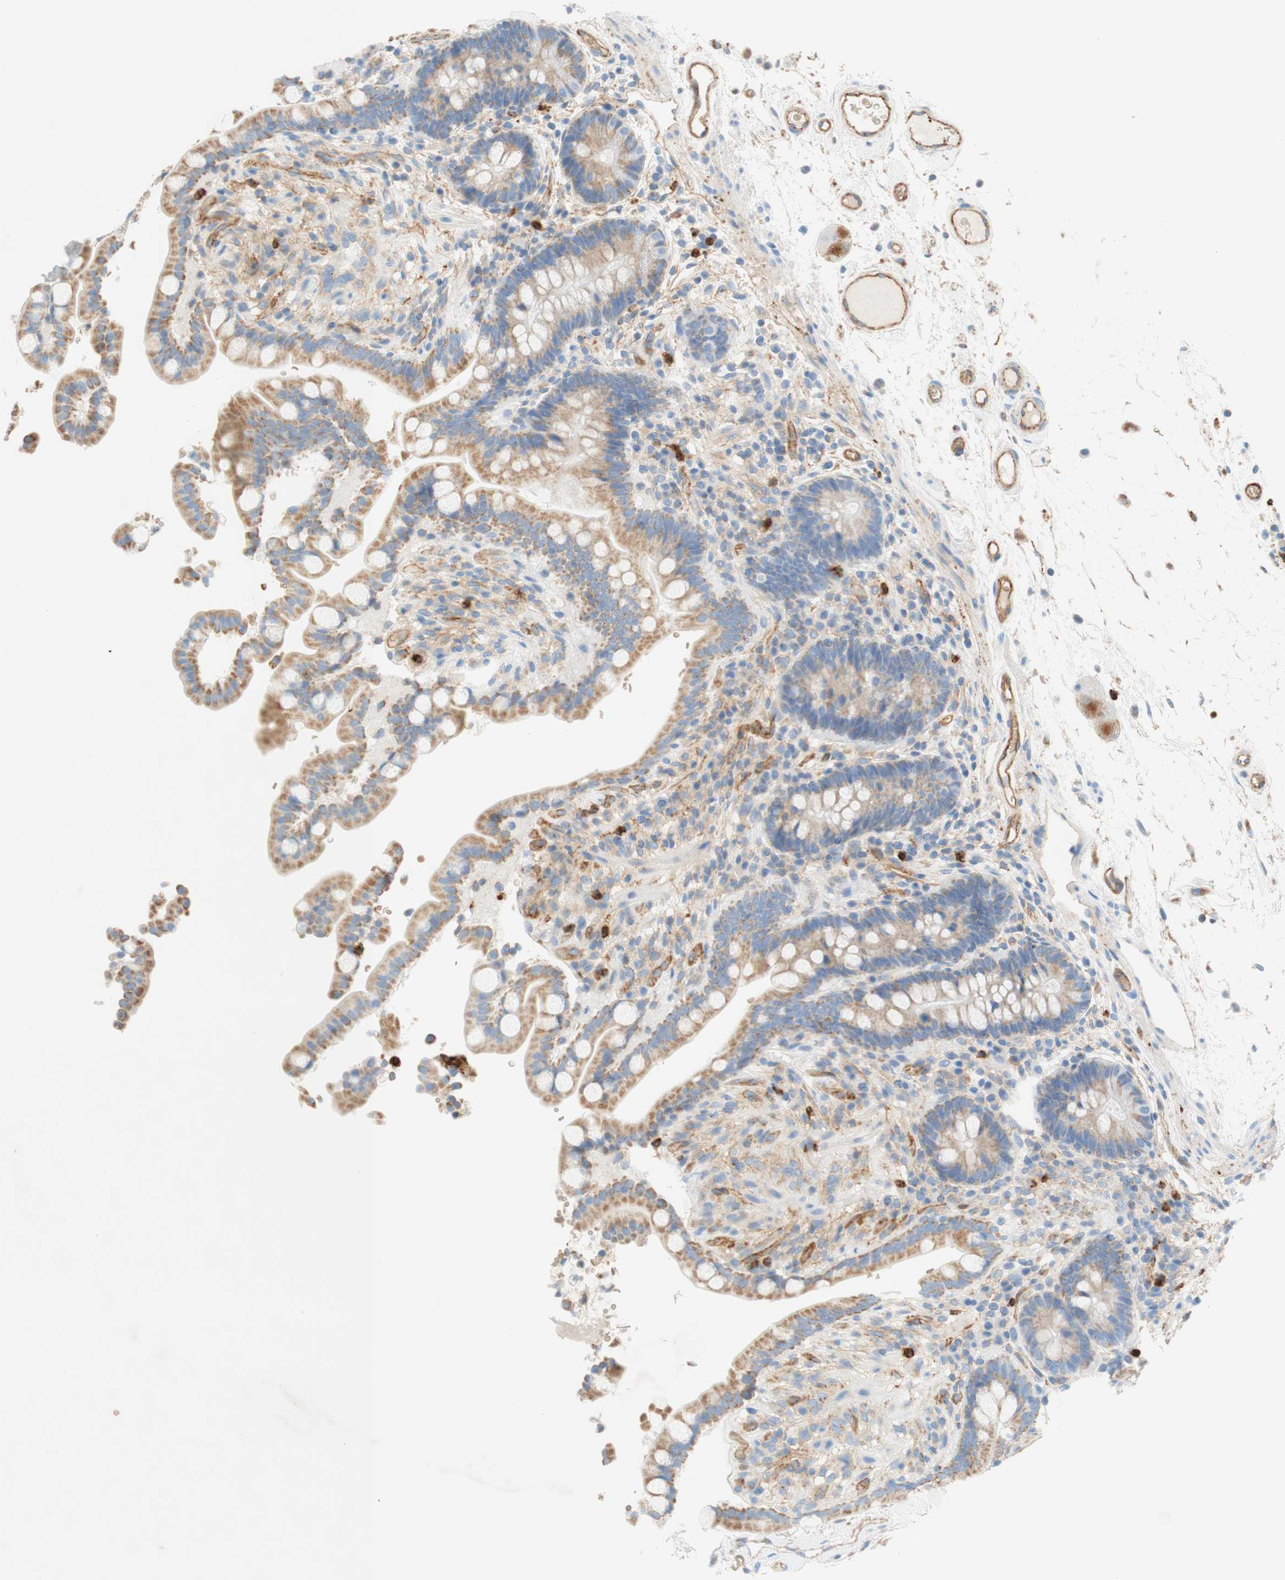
{"staining": {"intensity": "negative", "quantity": "none", "location": "none"}, "tissue": "colon", "cell_type": "Endothelial cells", "image_type": "normal", "snomed": [{"axis": "morphology", "description": "Normal tissue, NOS"}, {"axis": "topography", "description": "Colon"}], "caption": "Colon stained for a protein using IHC displays no positivity endothelial cells.", "gene": "STOM", "patient": {"sex": "male", "age": 73}}